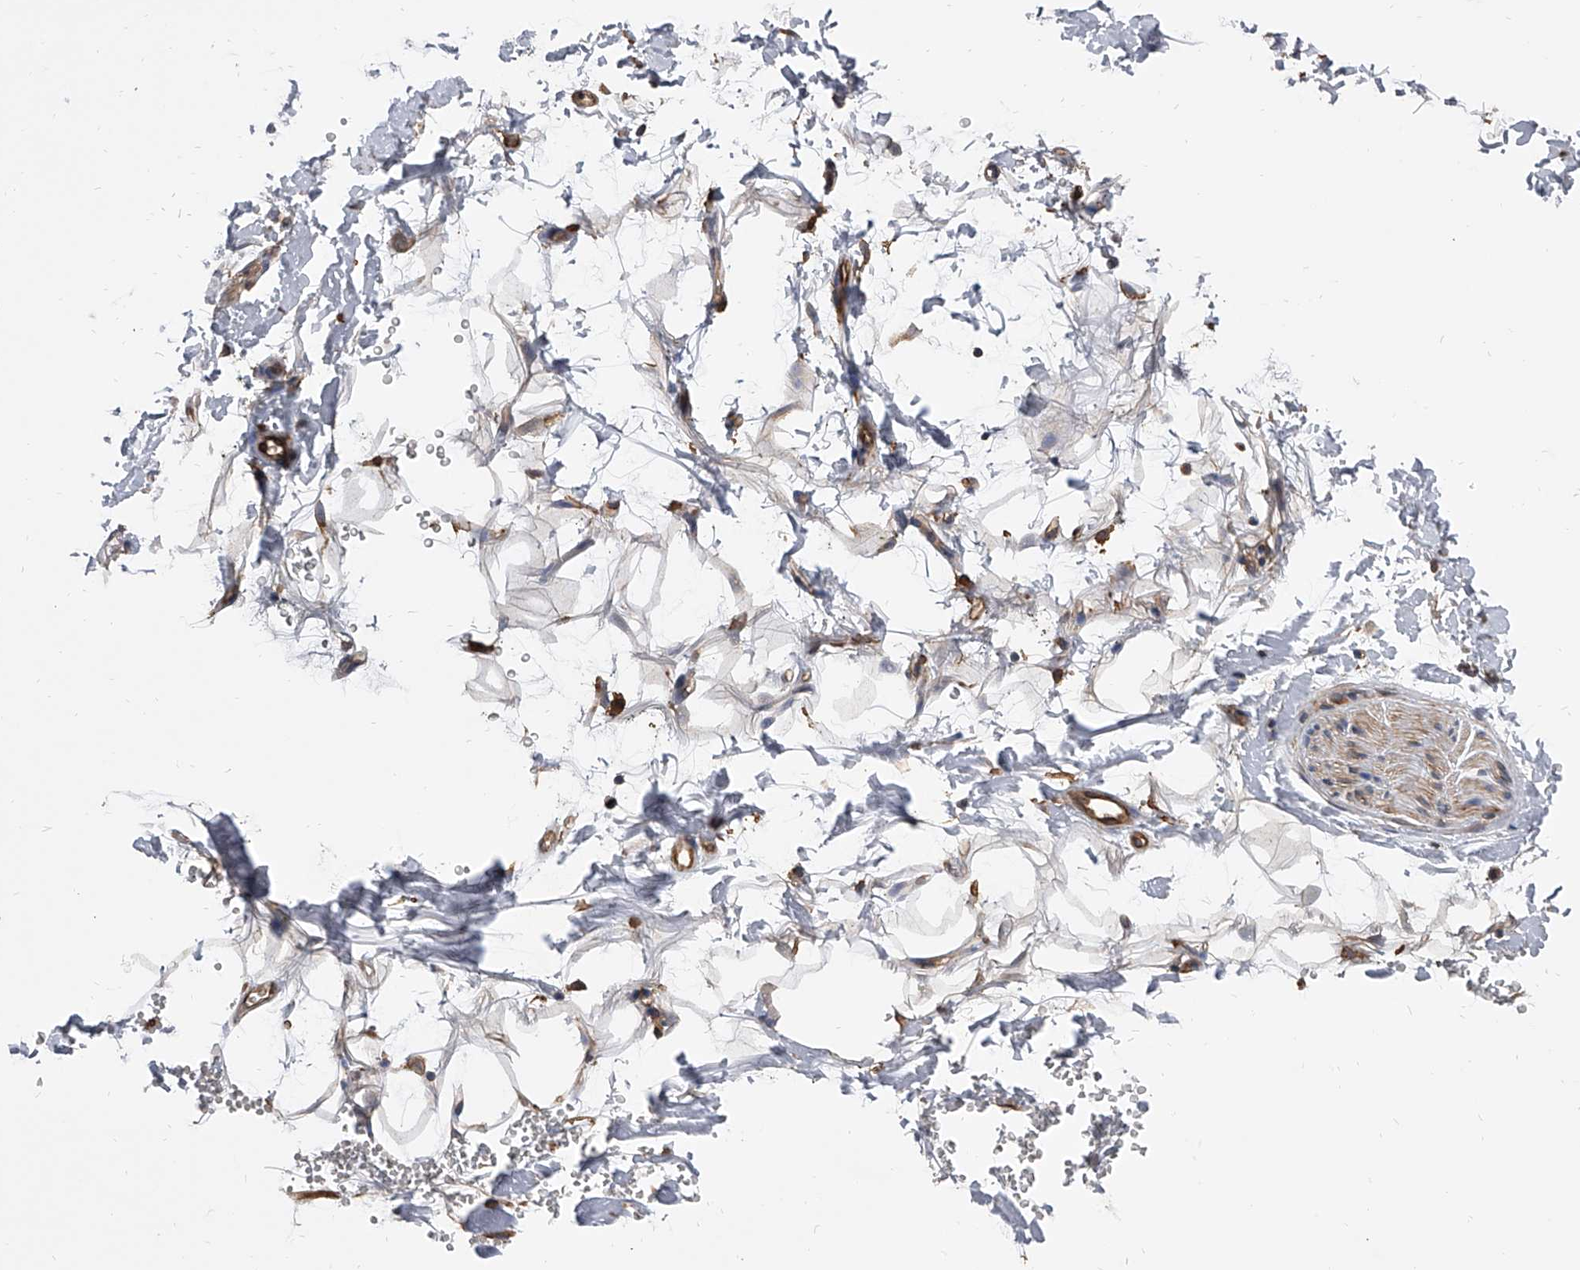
{"staining": {"intensity": "negative", "quantity": "none", "location": "none"}, "tissue": "adipose tissue", "cell_type": "Adipocytes", "image_type": "normal", "snomed": [{"axis": "morphology", "description": "Normal tissue, NOS"}, {"axis": "morphology", "description": "Adenocarcinoma, NOS"}, {"axis": "topography", "description": "Pancreas"}, {"axis": "topography", "description": "Peripheral nerve tissue"}], "caption": "Unremarkable adipose tissue was stained to show a protein in brown. There is no significant staining in adipocytes.", "gene": "EXOC4", "patient": {"sex": "male", "age": 59}}